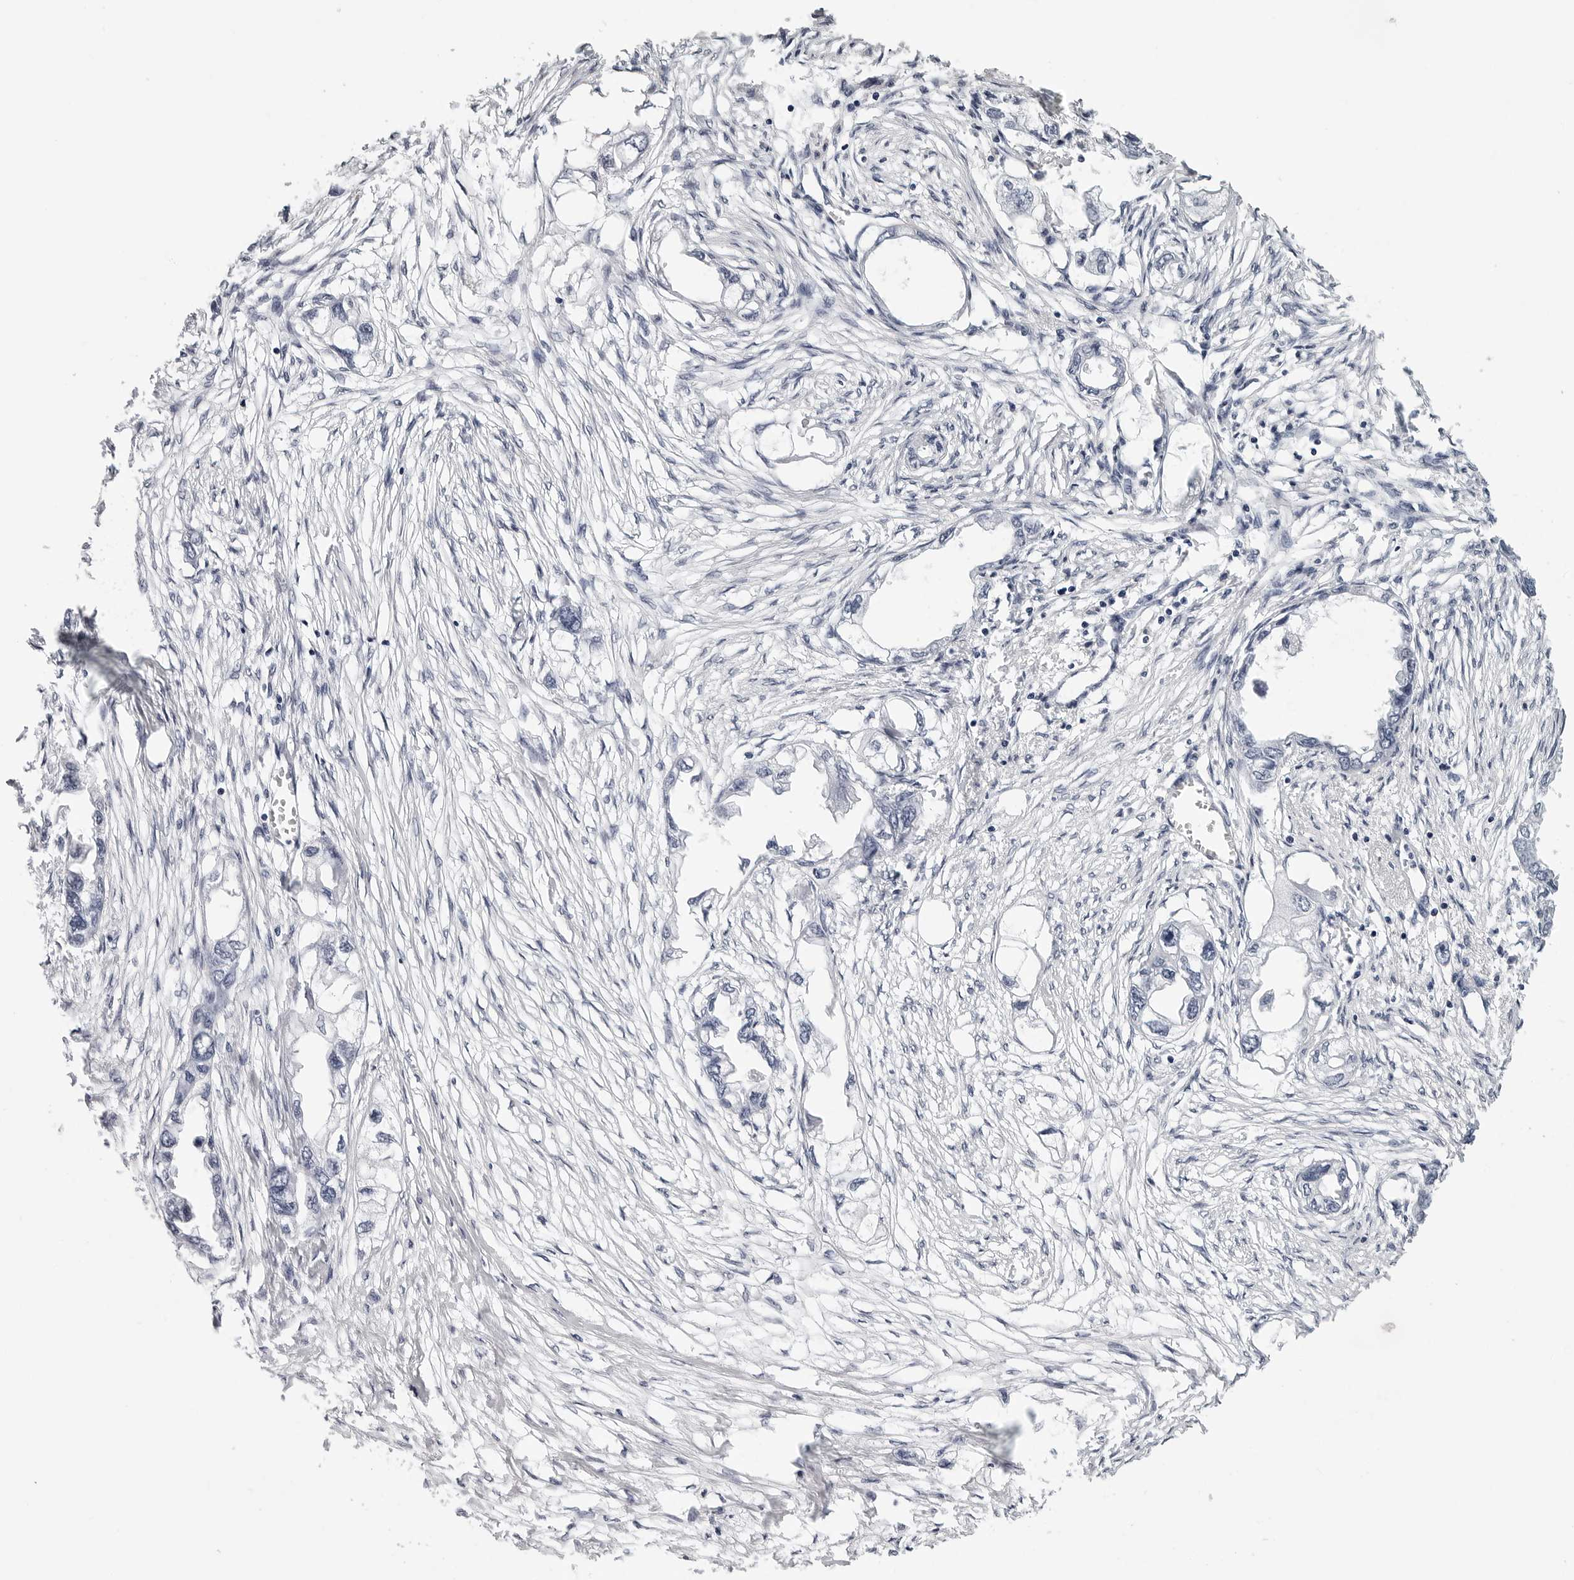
{"staining": {"intensity": "negative", "quantity": "none", "location": "none"}, "tissue": "endometrial cancer", "cell_type": "Tumor cells", "image_type": "cancer", "snomed": [{"axis": "morphology", "description": "Adenocarcinoma, NOS"}, {"axis": "morphology", "description": "Adenocarcinoma, metastatic, NOS"}, {"axis": "topography", "description": "Adipose tissue"}, {"axis": "topography", "description": "Endometrium"}], "caption": "DAB (3,3'-diaminobenzidine) immunohistochemical staining of human endometrial cancer exhibits no significant positivity in tumor cells.", "gene": "GNL2", "patient": {"sex": "female", "age": 67}}